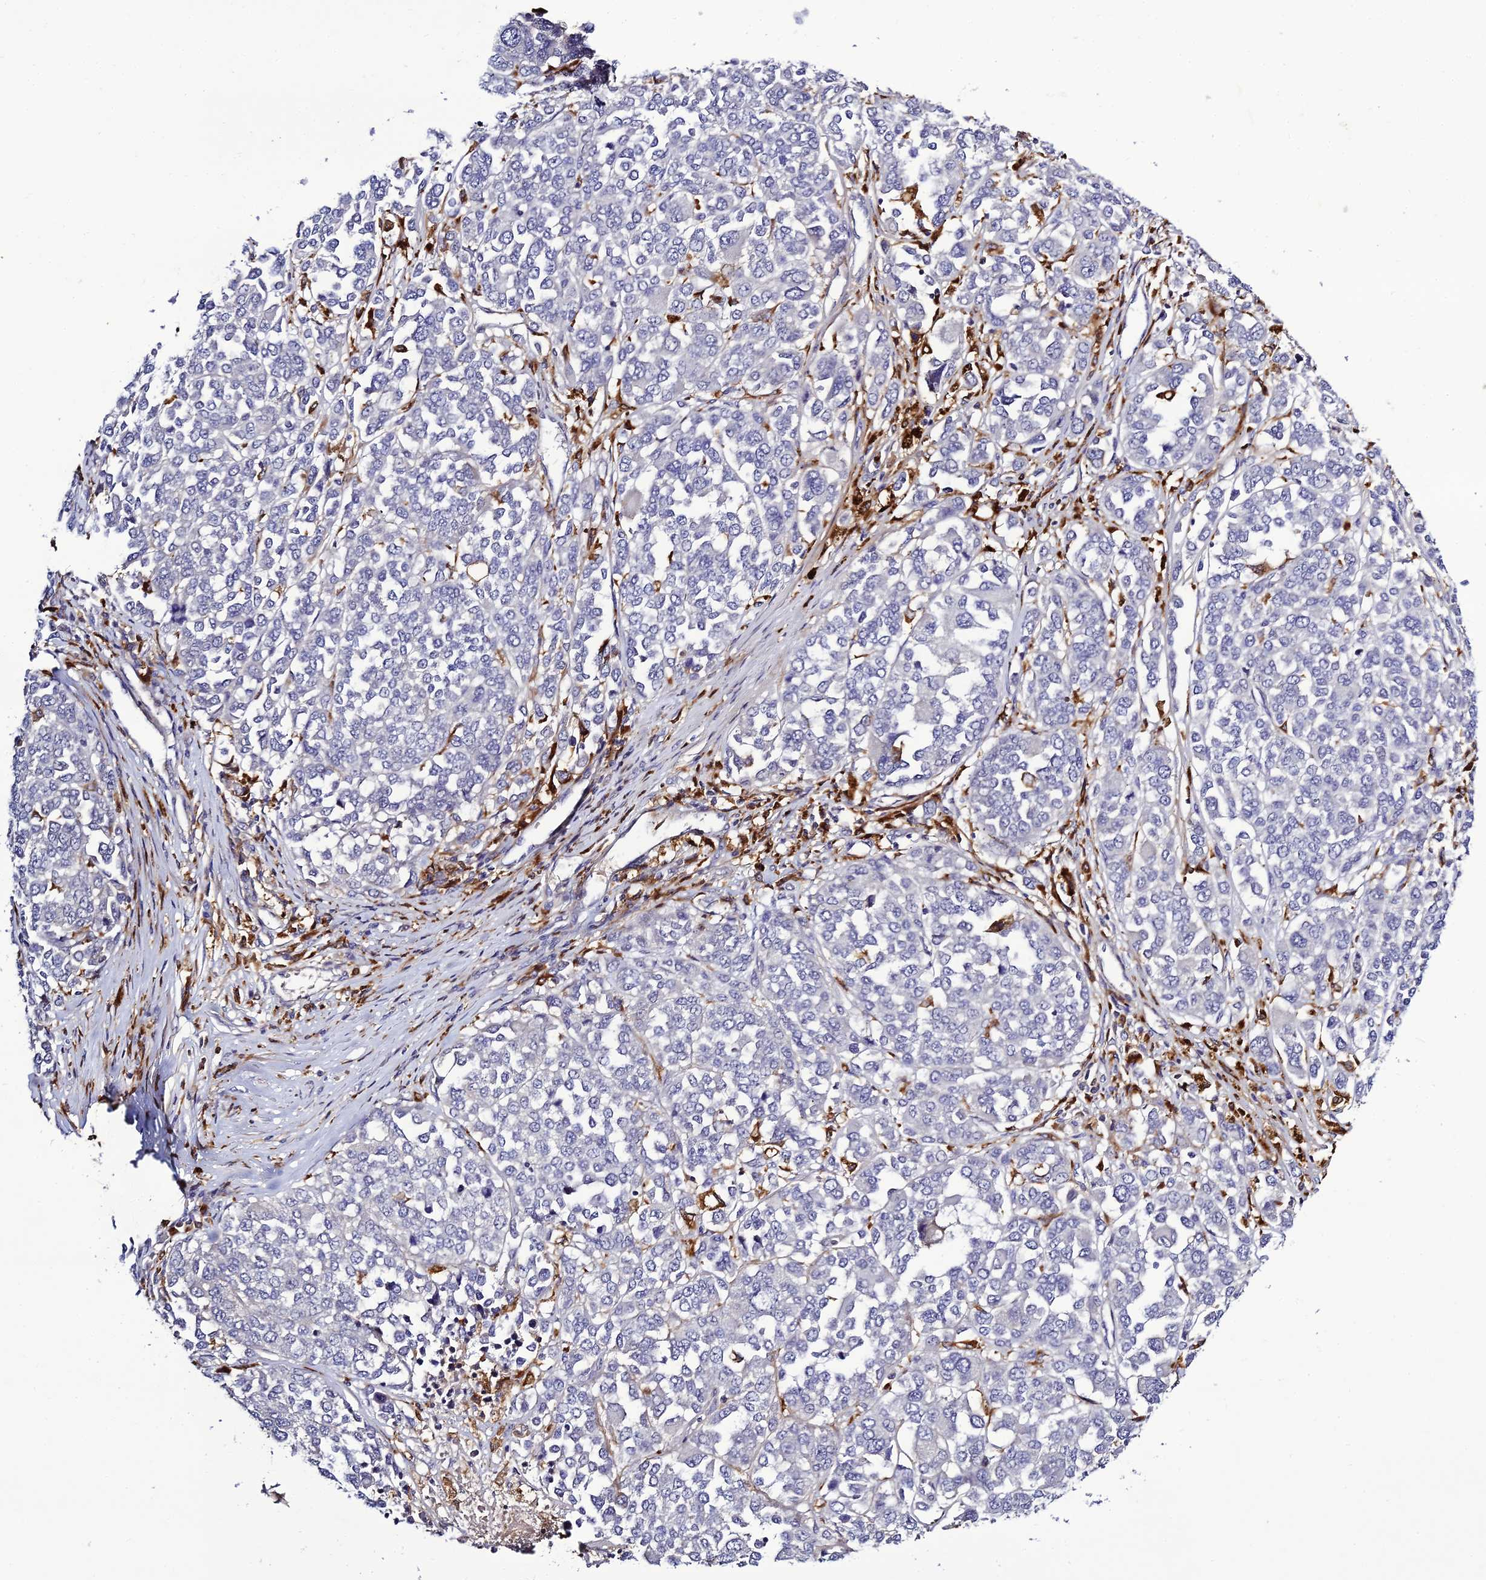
{"staining": {"intensity": "negative", "quantity": "none", "location": "none"}, "tissue": "melanoma", "cell_type": "Tumor cells", "image_type": "cancer", "snomed": [{"axis": "morphology", "description": "Malignant melanoma, Metastatic site"}, {"axis": "topography", "description": "Lymph node"}], "caption": "Immunohistochemical staining of melanoma shows no significant expression in tumor cells.", "gene": "IL4I1", "patient": {"sex": "male", "age": 44}}